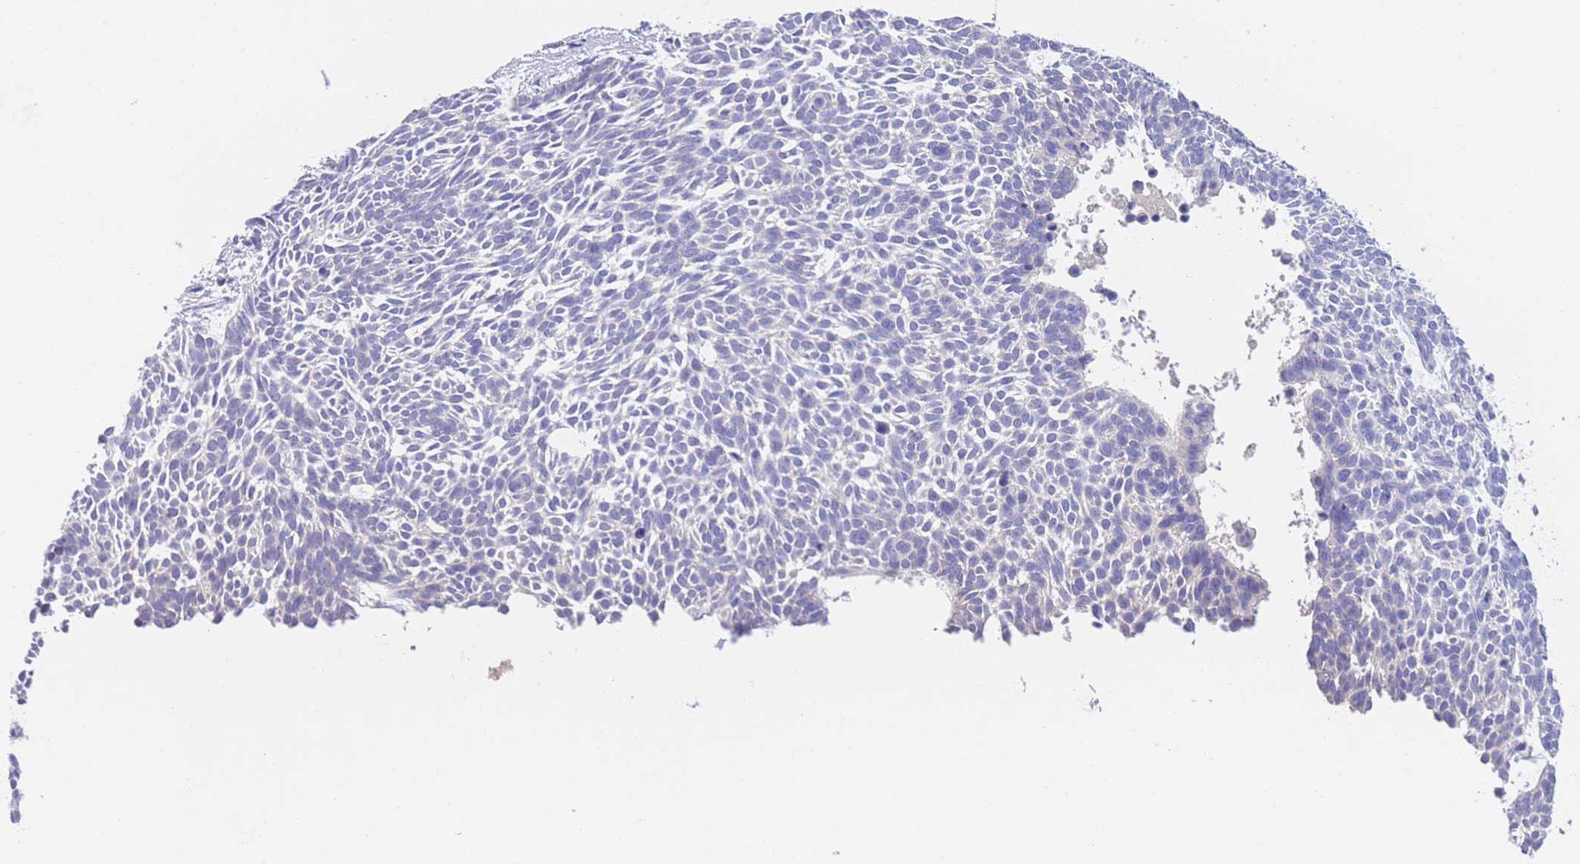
{"staining": {"intensity": "negative", "quantity": "none", "location": "none"}, "tissue": "skin cancer", "cell_type": "Tumor cells", "image_type": "cancer", "snomed": [{"axis": "morphology", "description": "Basal cell carcinoma"}, {"axis": "topography", "description": "Skin"}], "caption": "Tumor cells are negative for brown protein staining in basal cell carcinoma (skin). The staining is performed using DAB (3,3'-diaminobenzidine) brown chromogen with nuclei counter-stained in using hematoxylin.", "gene": "PCDHB3", "patient": {"sex": "male", "age": 61}}